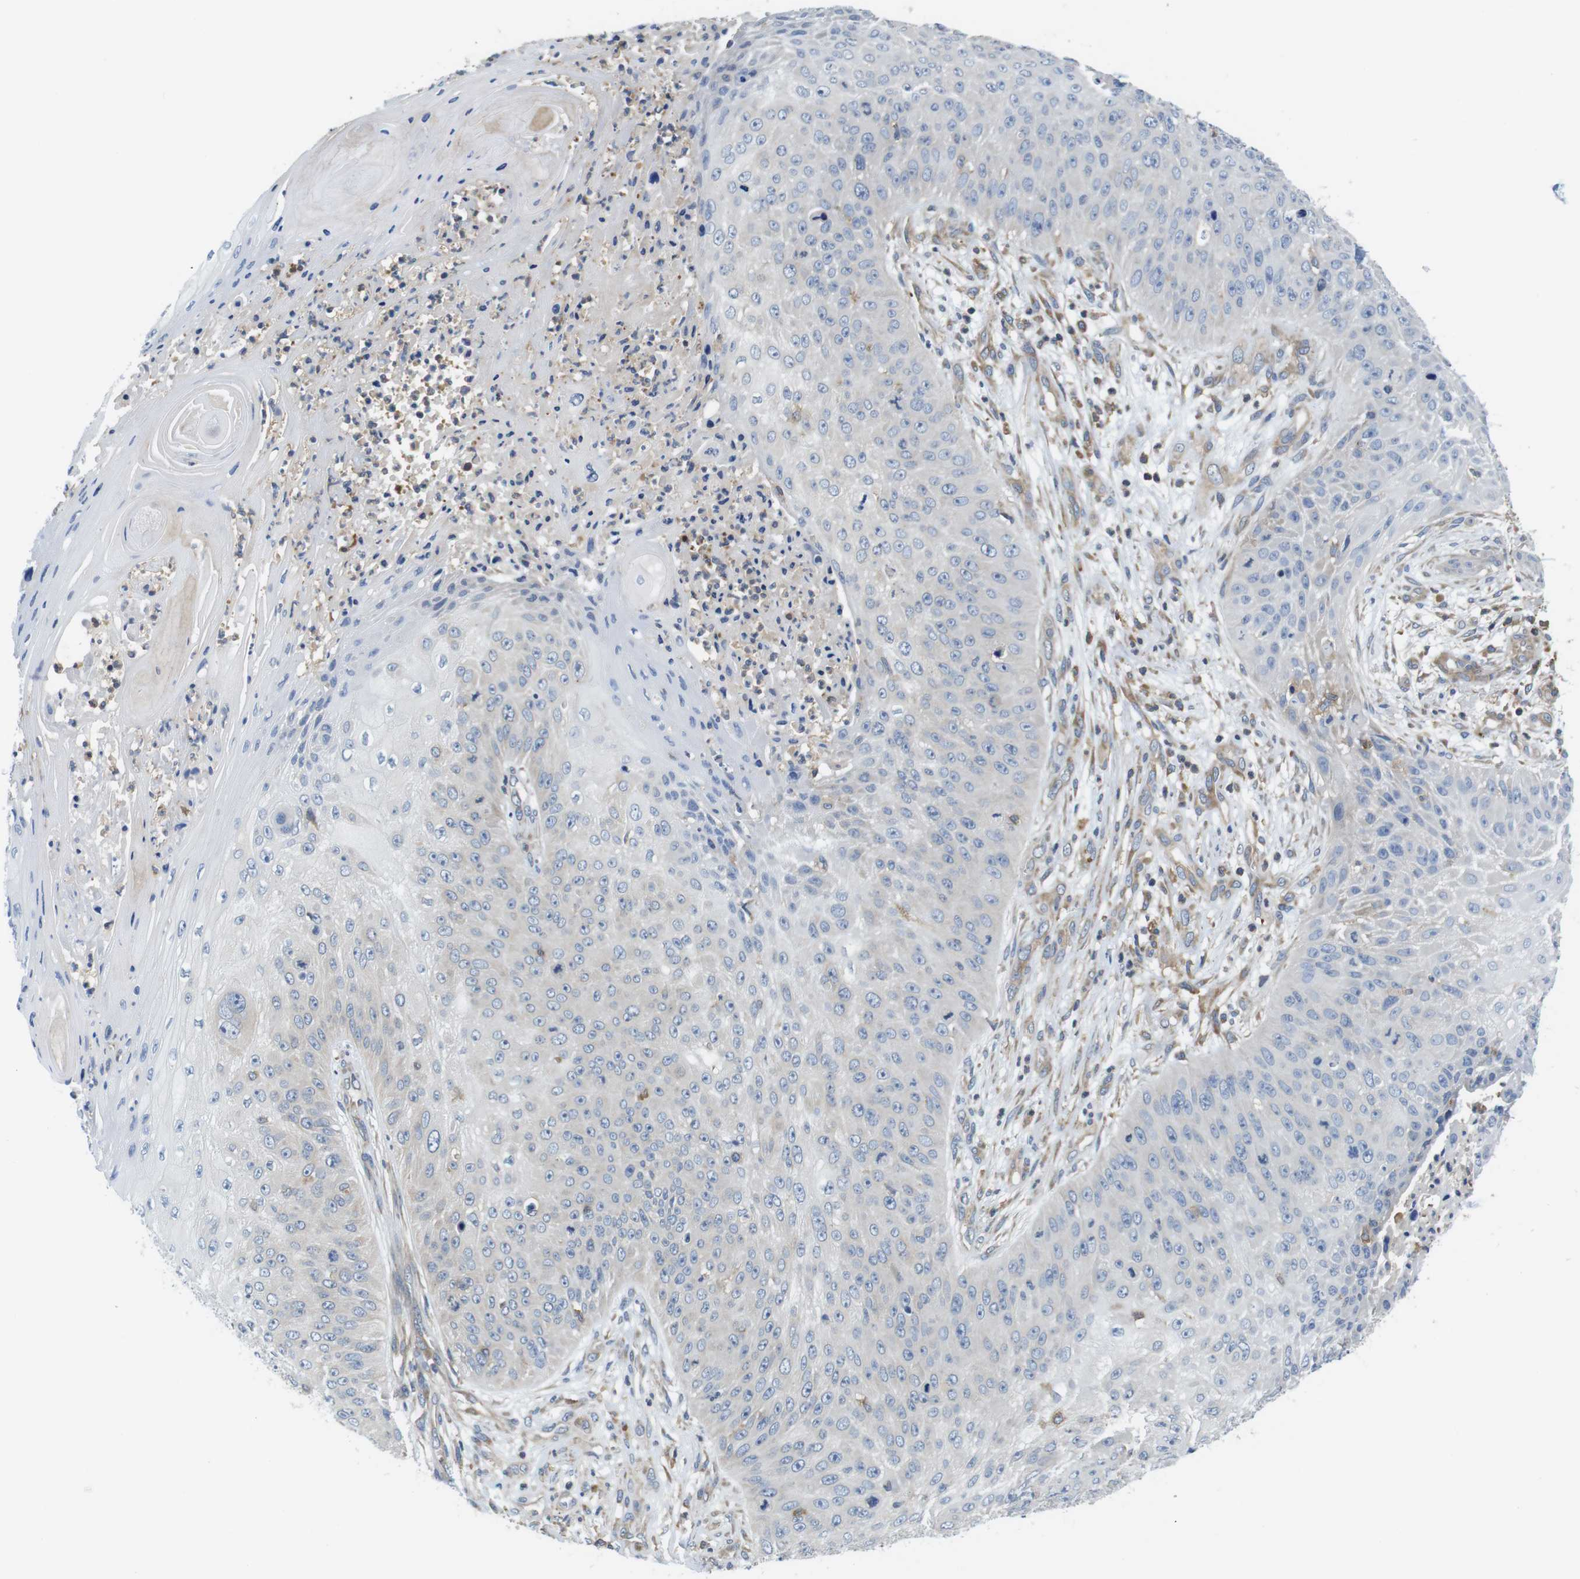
{"staining": {"intensity": "negative", "quantity": "none", "location": "none"}, "tissue": "skin cancer", "cell_type": "Tumor cells", "image_type": "cancer", "snomed": [{"axis": "morphology", "description": "Squamous cell carcinoma, NOS"}, {"axis": "topography", "description": "Skin"}], "caption": "An immunohistochemistry (IHC) micrograph of skin squamous cell carcinoma is shown. There is no staining in tumor cells of skin squamous cell carcinoma. The staining is performed using DAB brown chromogen with nuclei counter-stained in using hematoxylin.", "gene": "HERPUD2", "patient": {"sex": "female", "age": 80}}